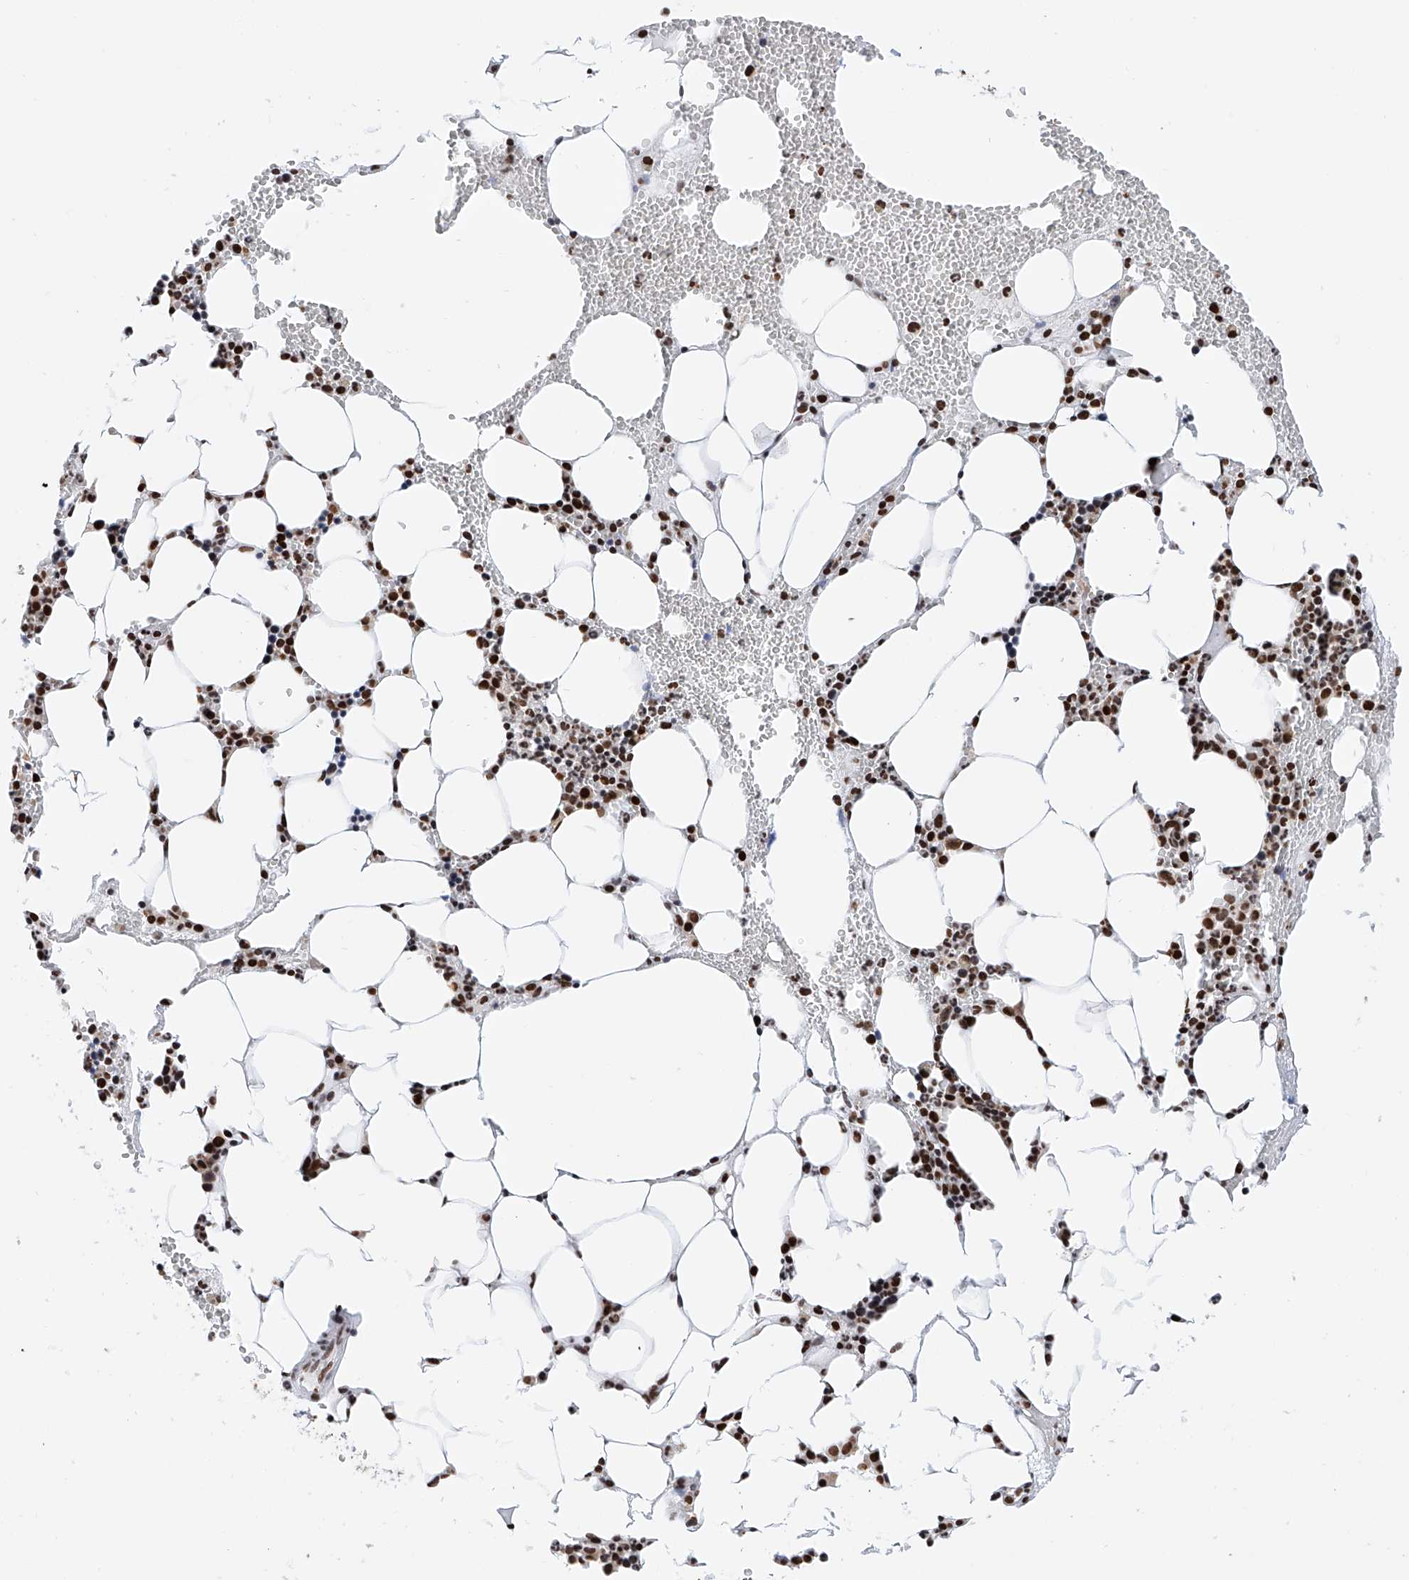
{"staining": {"intensity": "strong", "quantity": ">75%", "location": "nuclear"}, "tissue": "bone marrow", "cell_type": "Hematopoietic cells", "image_type": "normal", "snomed": [{"axis": "morphology", "description": "Normal tissue, NOS"}, {"axis": "morphology", "description": "Inflammation, NOS"}, {"axis": "topography", "description": "Bone marrow"}], "caption": "This is a histology image of immunohistochemistry staining of unremarkable bone marrow, which shows strong staining in the nuclear of hematopoietic cells.", "gene": "SRSF6", "patient": {"sex": "female", "age": 78}}